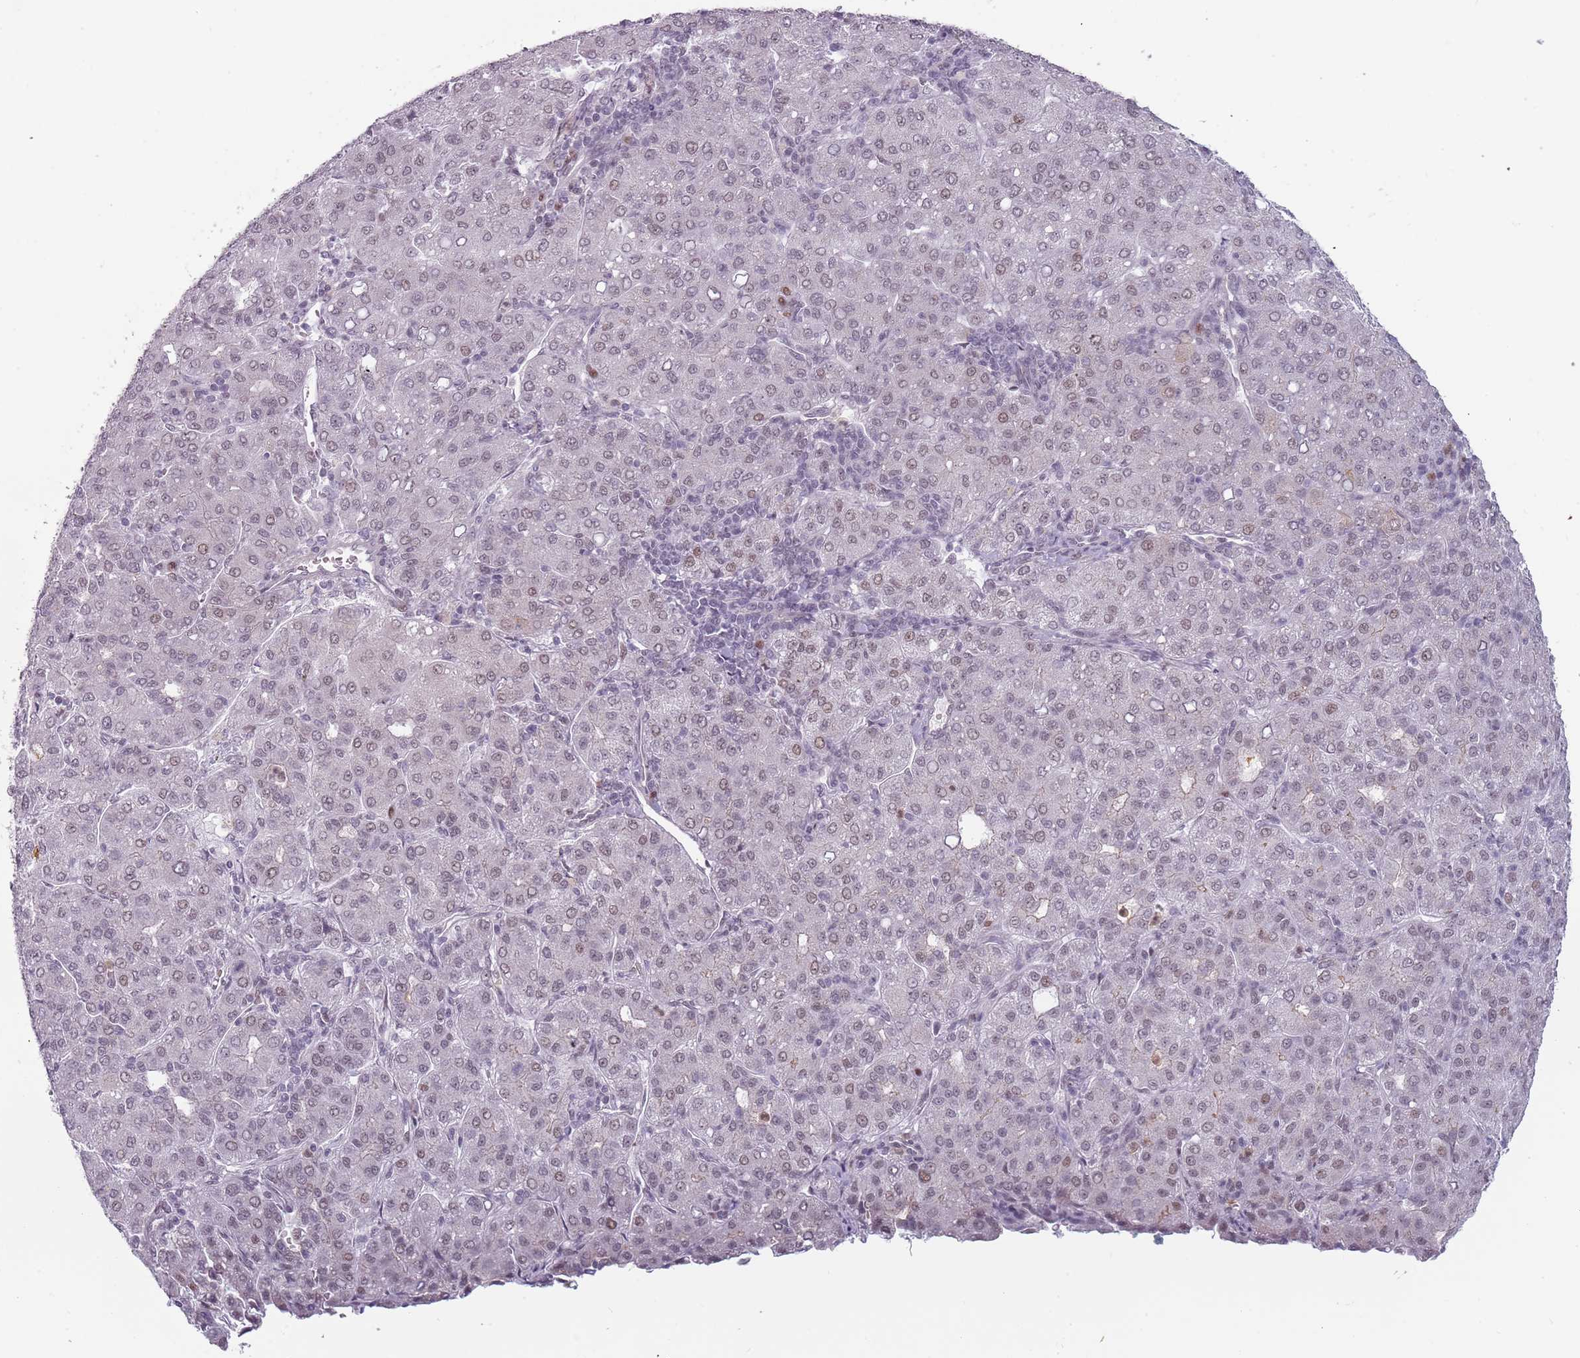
{"staining": {"intensity": "weak", "quantity": "<25%", "location": "nuclear"}, "tissue": "liver cancer", "cell_type": "Tumor cells", "image_type": "cancer", "snomed": [{"axis": "morphology", "description": "Carcinoma, Hepatocellular, NOS"}, {"axis": "topography", "description": "Liver"}], "caption": "This is an immunohistochemistry (IHC) photomicrograph of human liver cancer. There is no positivity in tumor cells.", "gene": "REXO4", "patient": {"sex": "male", "age": 65}}